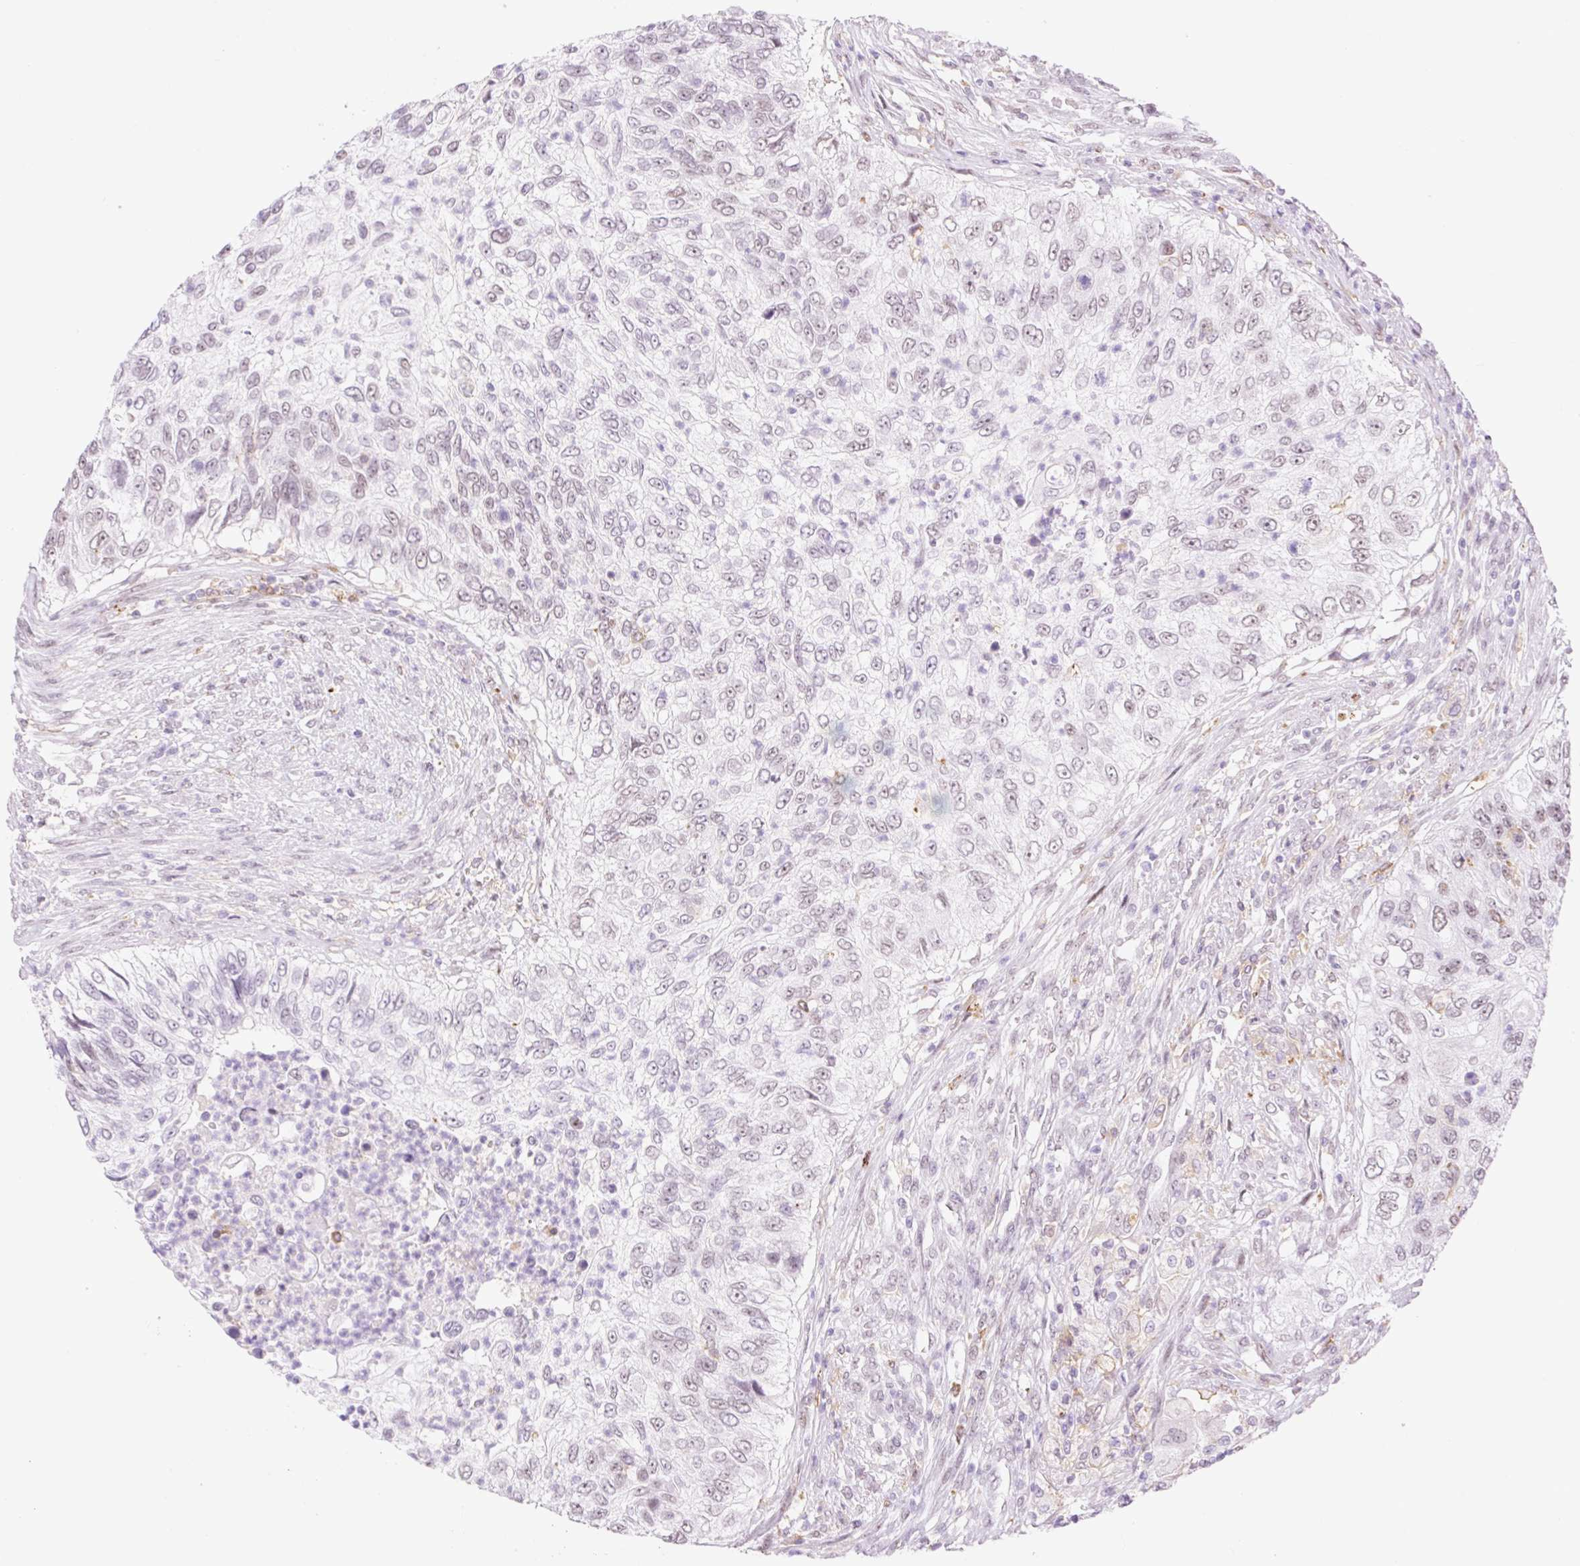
{"staining": {"intensity": "weak", "quantity": "25%-75%", "location": "nuclear"}, "tissue": "urothelial cancer", "cell_type": "Tumor cells", "image_type": "cancer", "snomed": [{"axis": "morphology", "description": "Urothelial carcinoma, High grade"}, {"axis": "topography", "description": "Urinary bladder"}], "caption": "Approximately 25%-75% of tumor cells in human high-grade urothelial carcinoma exhibit weak nuclear protein positivity as visualized by brown immunohistochemical staining.", "gene": "PALM3", "patient": {"sex": "female", "age": 60}}